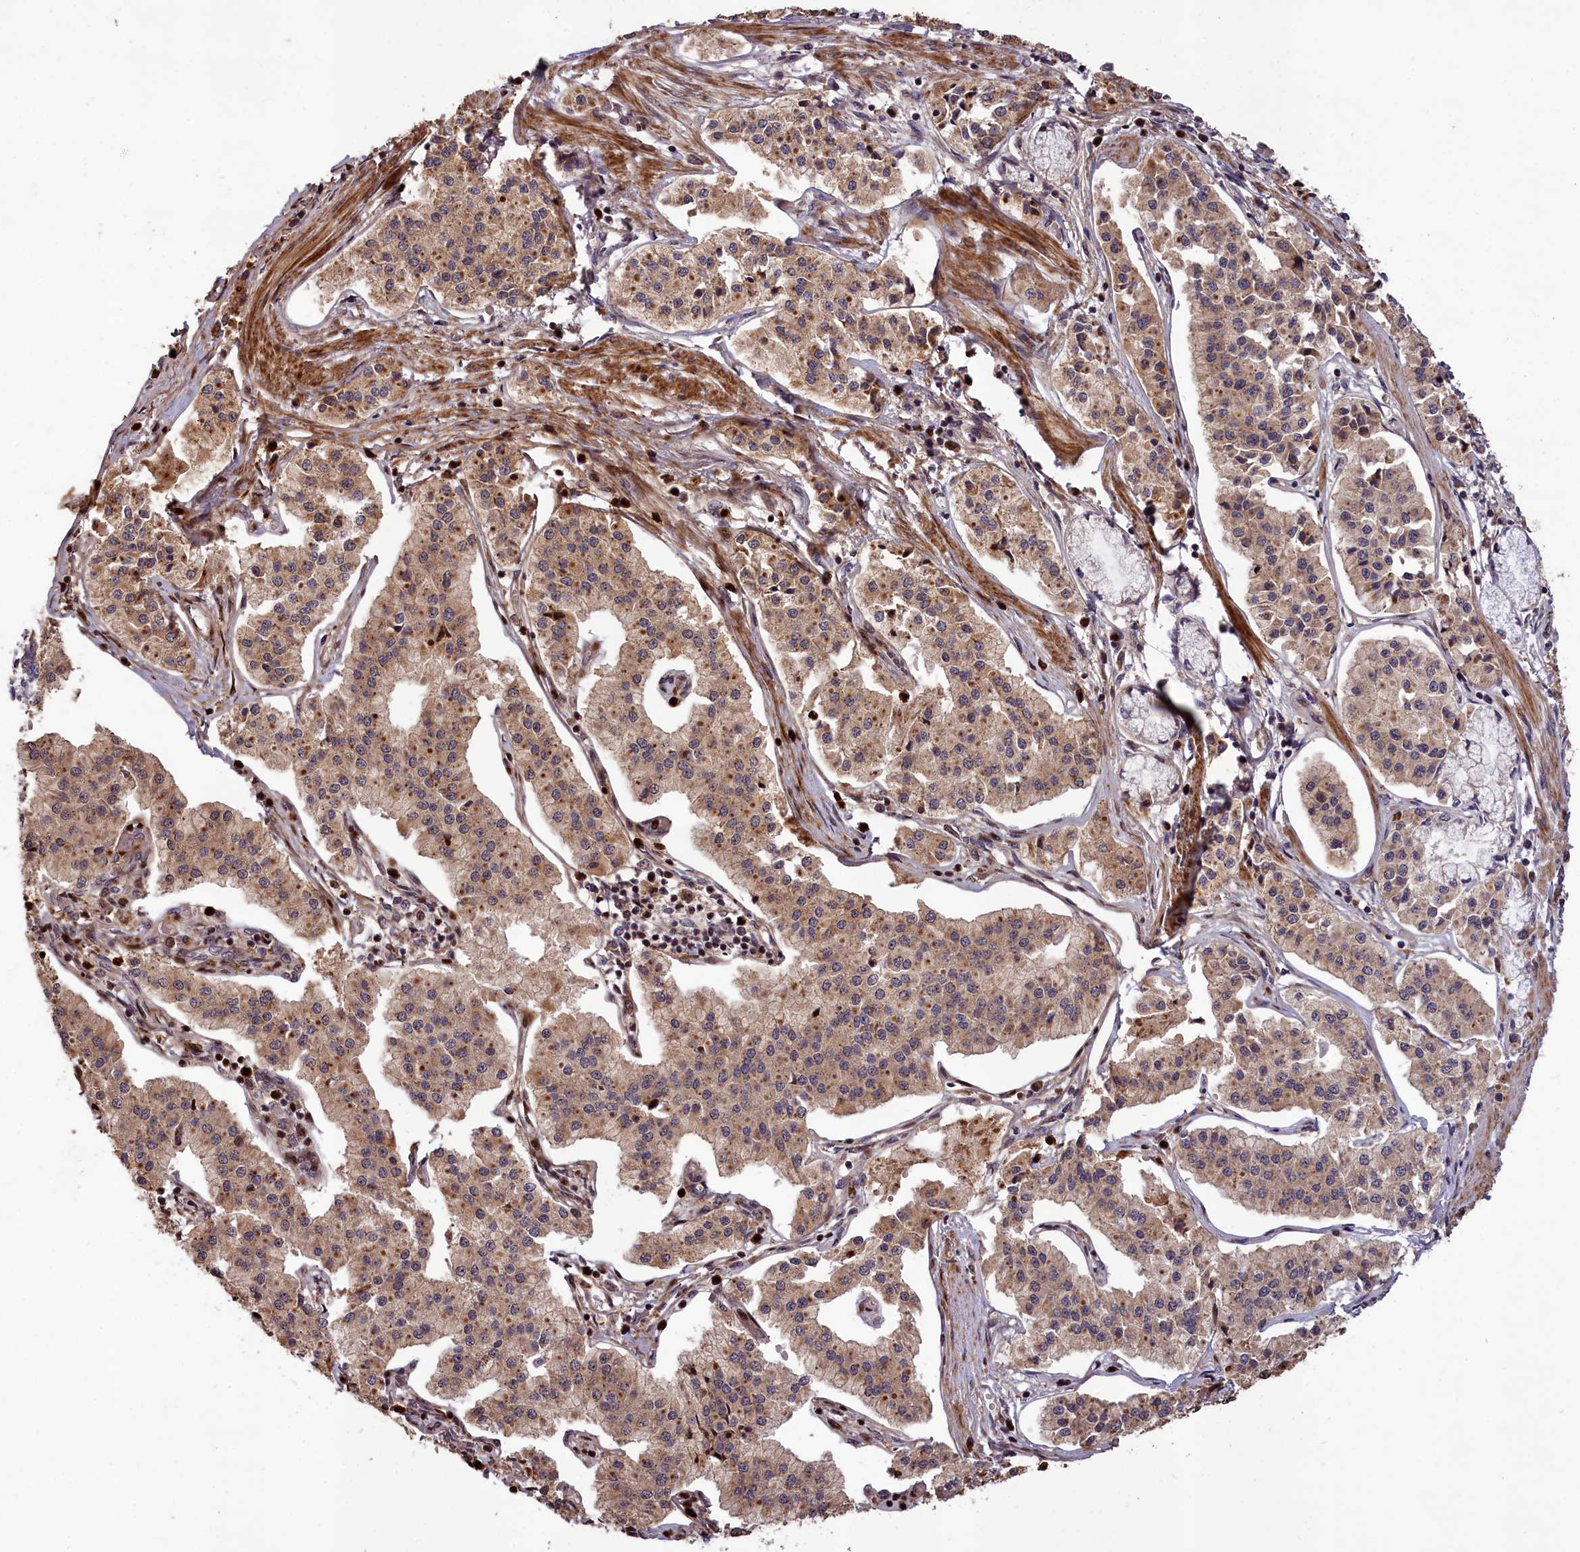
{"staining": {"intensity": "weak", "quantity": ">75%", "location": "cytoplasmic/membranous"}, "tissue": "pancreatic cancer", "cell_type": "Tumor cells", "image_type": "cancer", "snomed": [{"axis": "morphology", "description": "Adenocarcinoma, NOS"}, {"axis": "topography", "description": "Pancreas"}], "caption": "Tumor cells exhibit low levels of weak cytoplasmic/membranous positivity in about >75% of cells in human pancreatic cancer (adenocarcinoma). The staining is performed using DAB brown chromogen to label protein expression. The nuclei are counter-stained blue using hematoxylin.", "gene": "DNAJB9", "patient": {"sex": "female", "age": 50}}